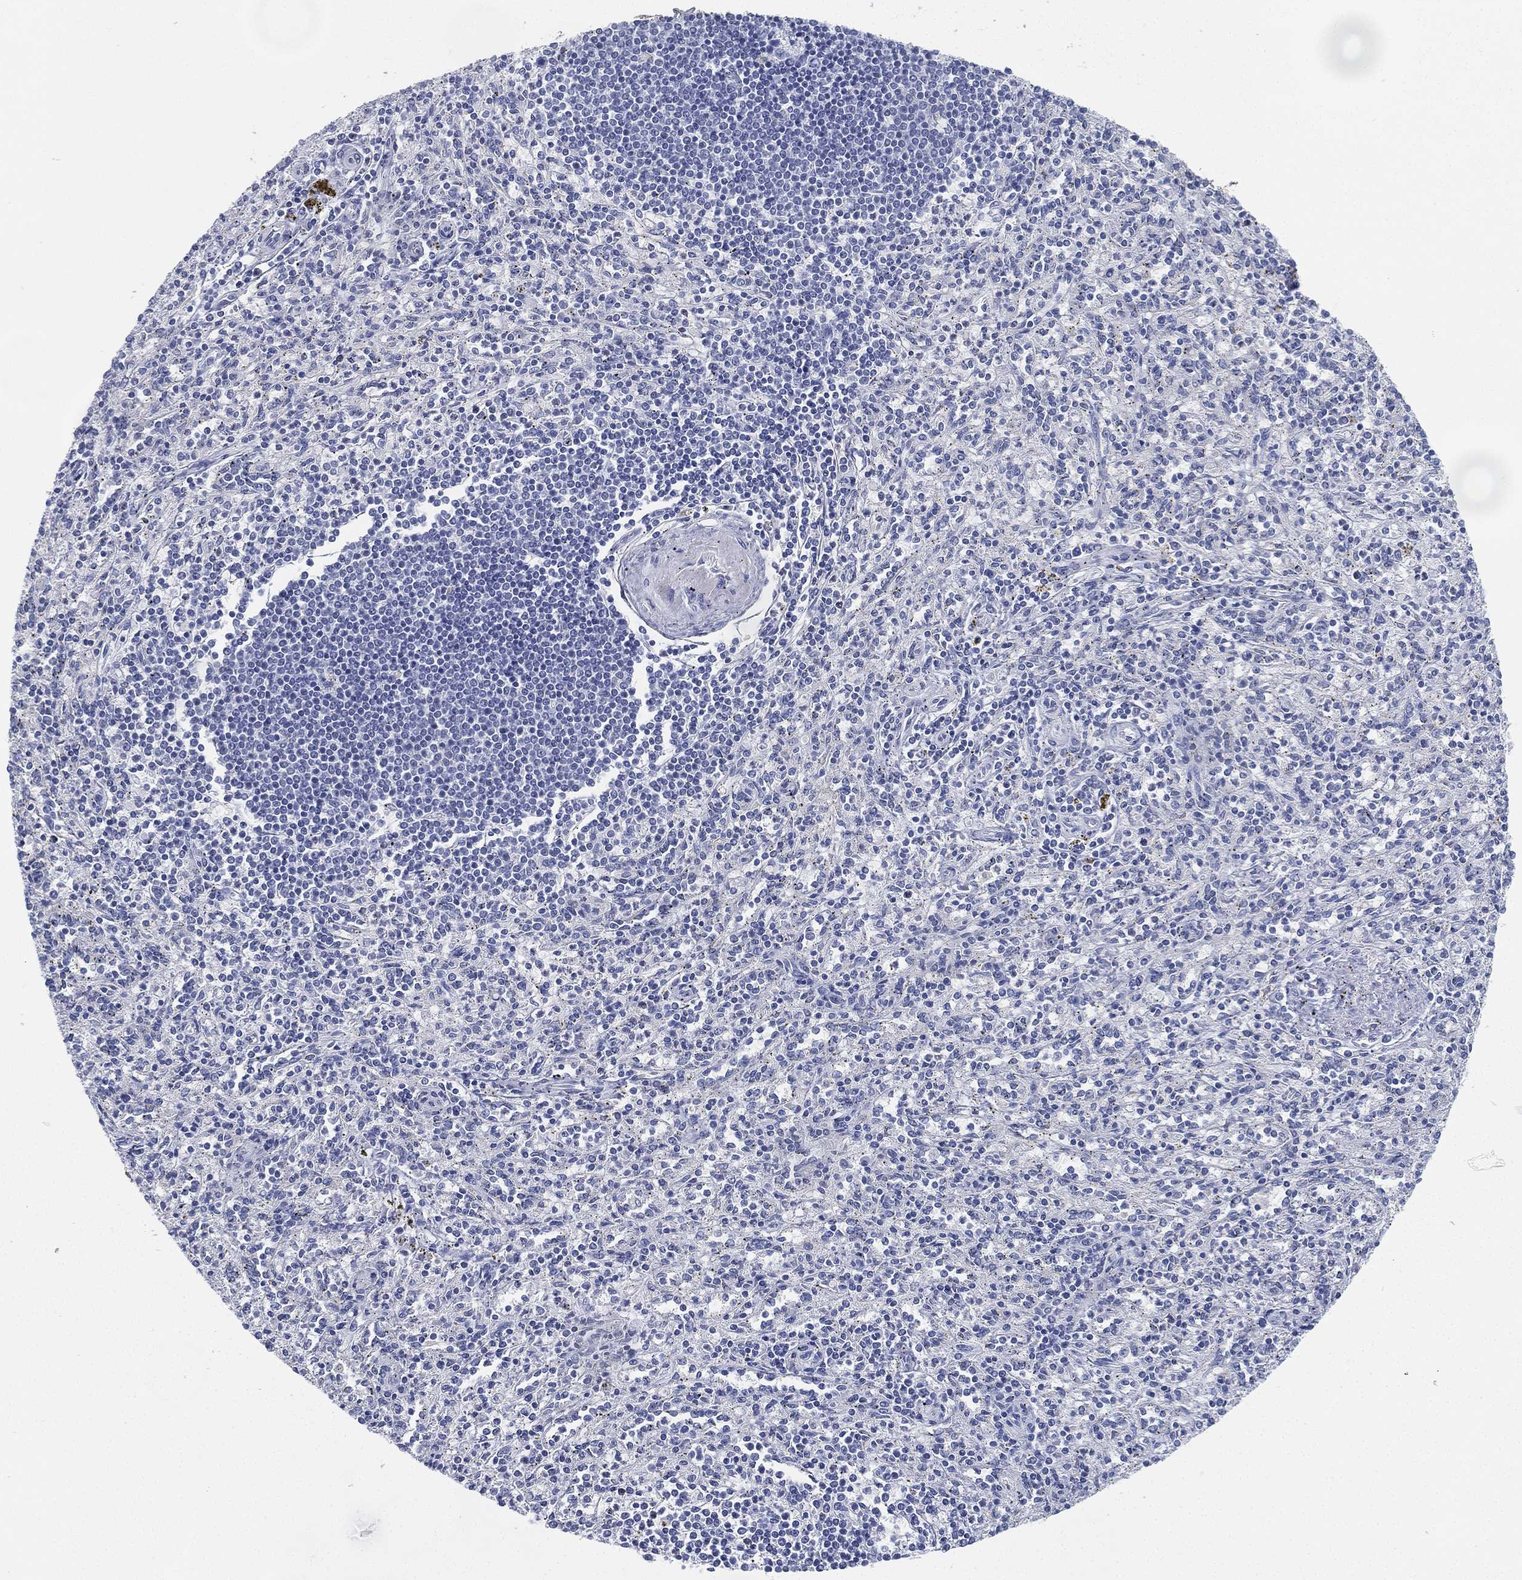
{"staining": {"intensity": "negative", "quantity": "none", "location": "none"}, "tissue": "spleen", "cell_type": "Cells in red pulp", "image_type": "normal", "snomed": [{"axis": "morphology", "description": "Normal tissue, NOS"}, {"axis": "topography", "description": "Spleen"}], "caption": "Spleen stained for a protein using immunohistochemistry (IHC) exhibits no expression cells in red pulp.", "gene": "GPR61", "patient": {"sex": "male", "age": 69}}